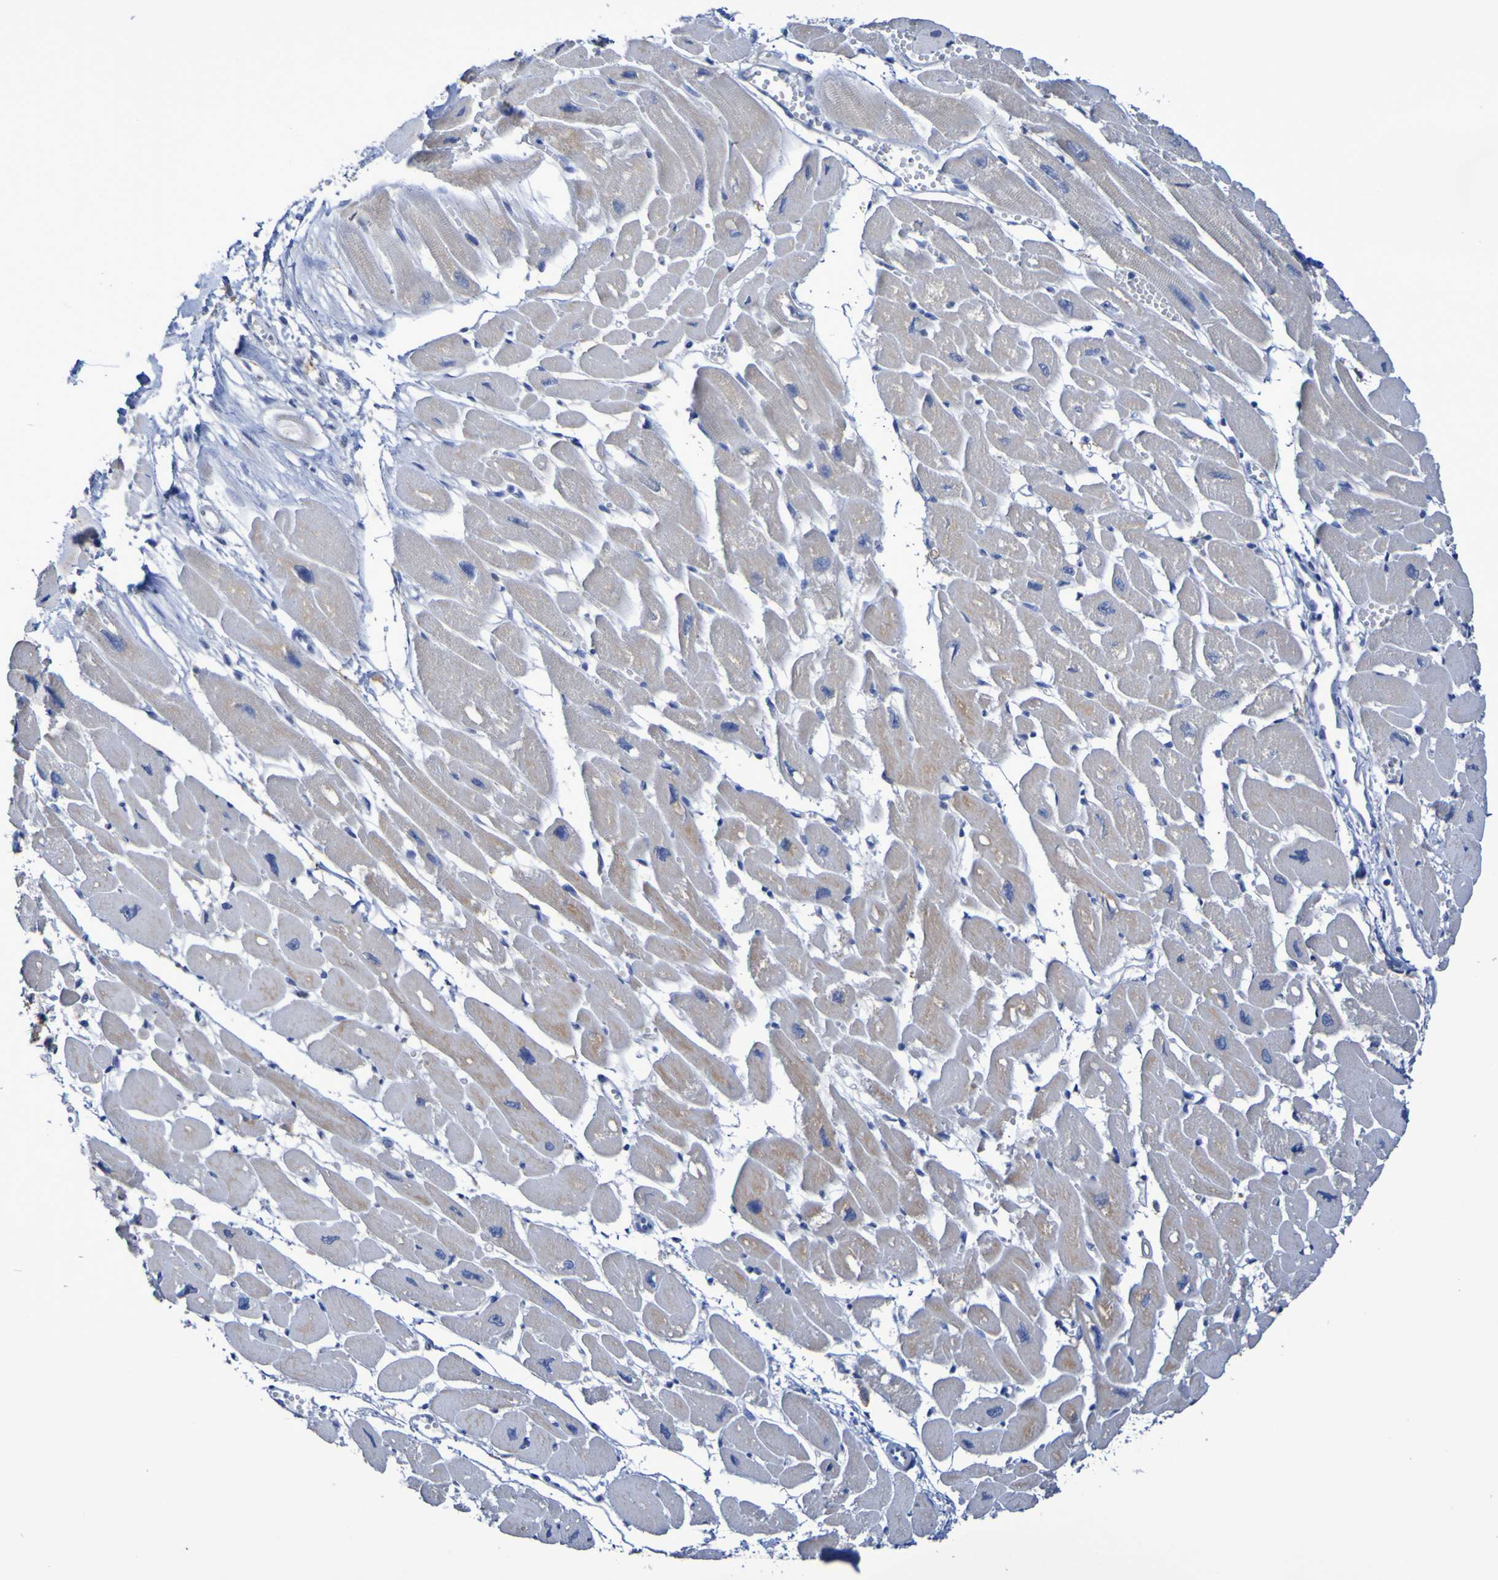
{"staining": {"intensity": "weak", "quantity": "<25%", "location": "cytoplasmic/membranous"}, "tissue": "heart muscle", "cell_type": "Cardiomyocytes", "image_type": "normal", "snomed": [{"axis": "morphology", "description": "Normal tissue, NOS"}, {"axis": "topography", "description": "Heart"}], "caption": "A high-resolution micrograph shows immunohistochemistry staining of normal heart muscle, which demonstrates no significant expression in cardiomyocytes. The staining was performed using DAB (3,3'-diaminobenzidine) to visualize the protein expression in brown, while the nuclei were stained in blue with hematoxylin (Magnification: 20x).", "gene": "SLC3A2", "patient": {"sex": "female", "age": 54}}